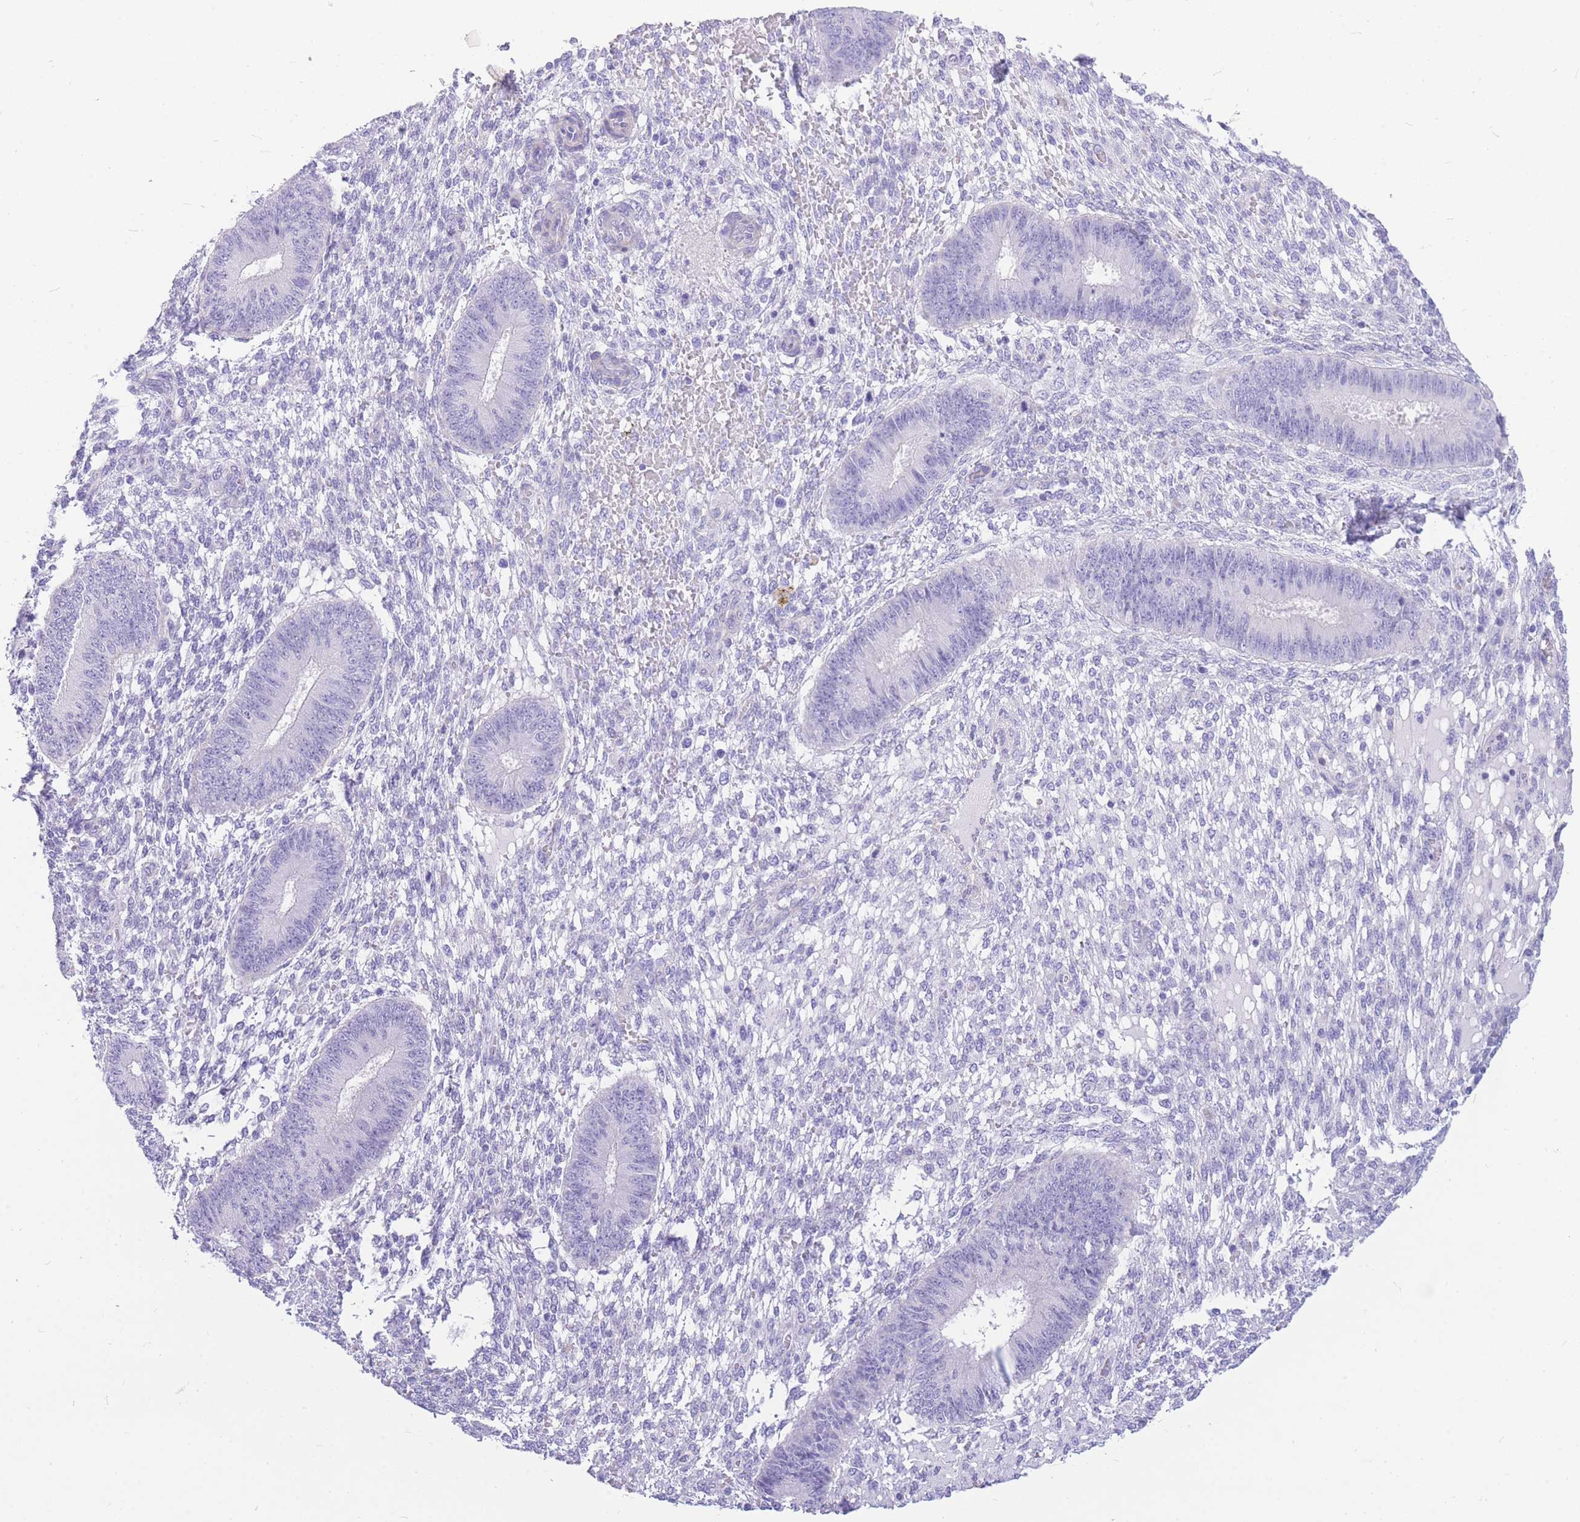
{"staining": {"intensity": "negative", "quantity": "none", "location": "none"}, "tissue": "endometrium", "cell_type": "Cells in endometrial stroma", "image_type": "normal", "snomed": [{"axis": "morphology", "description": "Normal tissue, NOS"}, {"axis": "topography", "description": "Endometrium"}], "caption": "Histopathology image shows no protein positivity in cells in endometrial stroma of benign endometrium.", "gene": "ZNF311", "patient": {"sex": "female", "age": 49}}